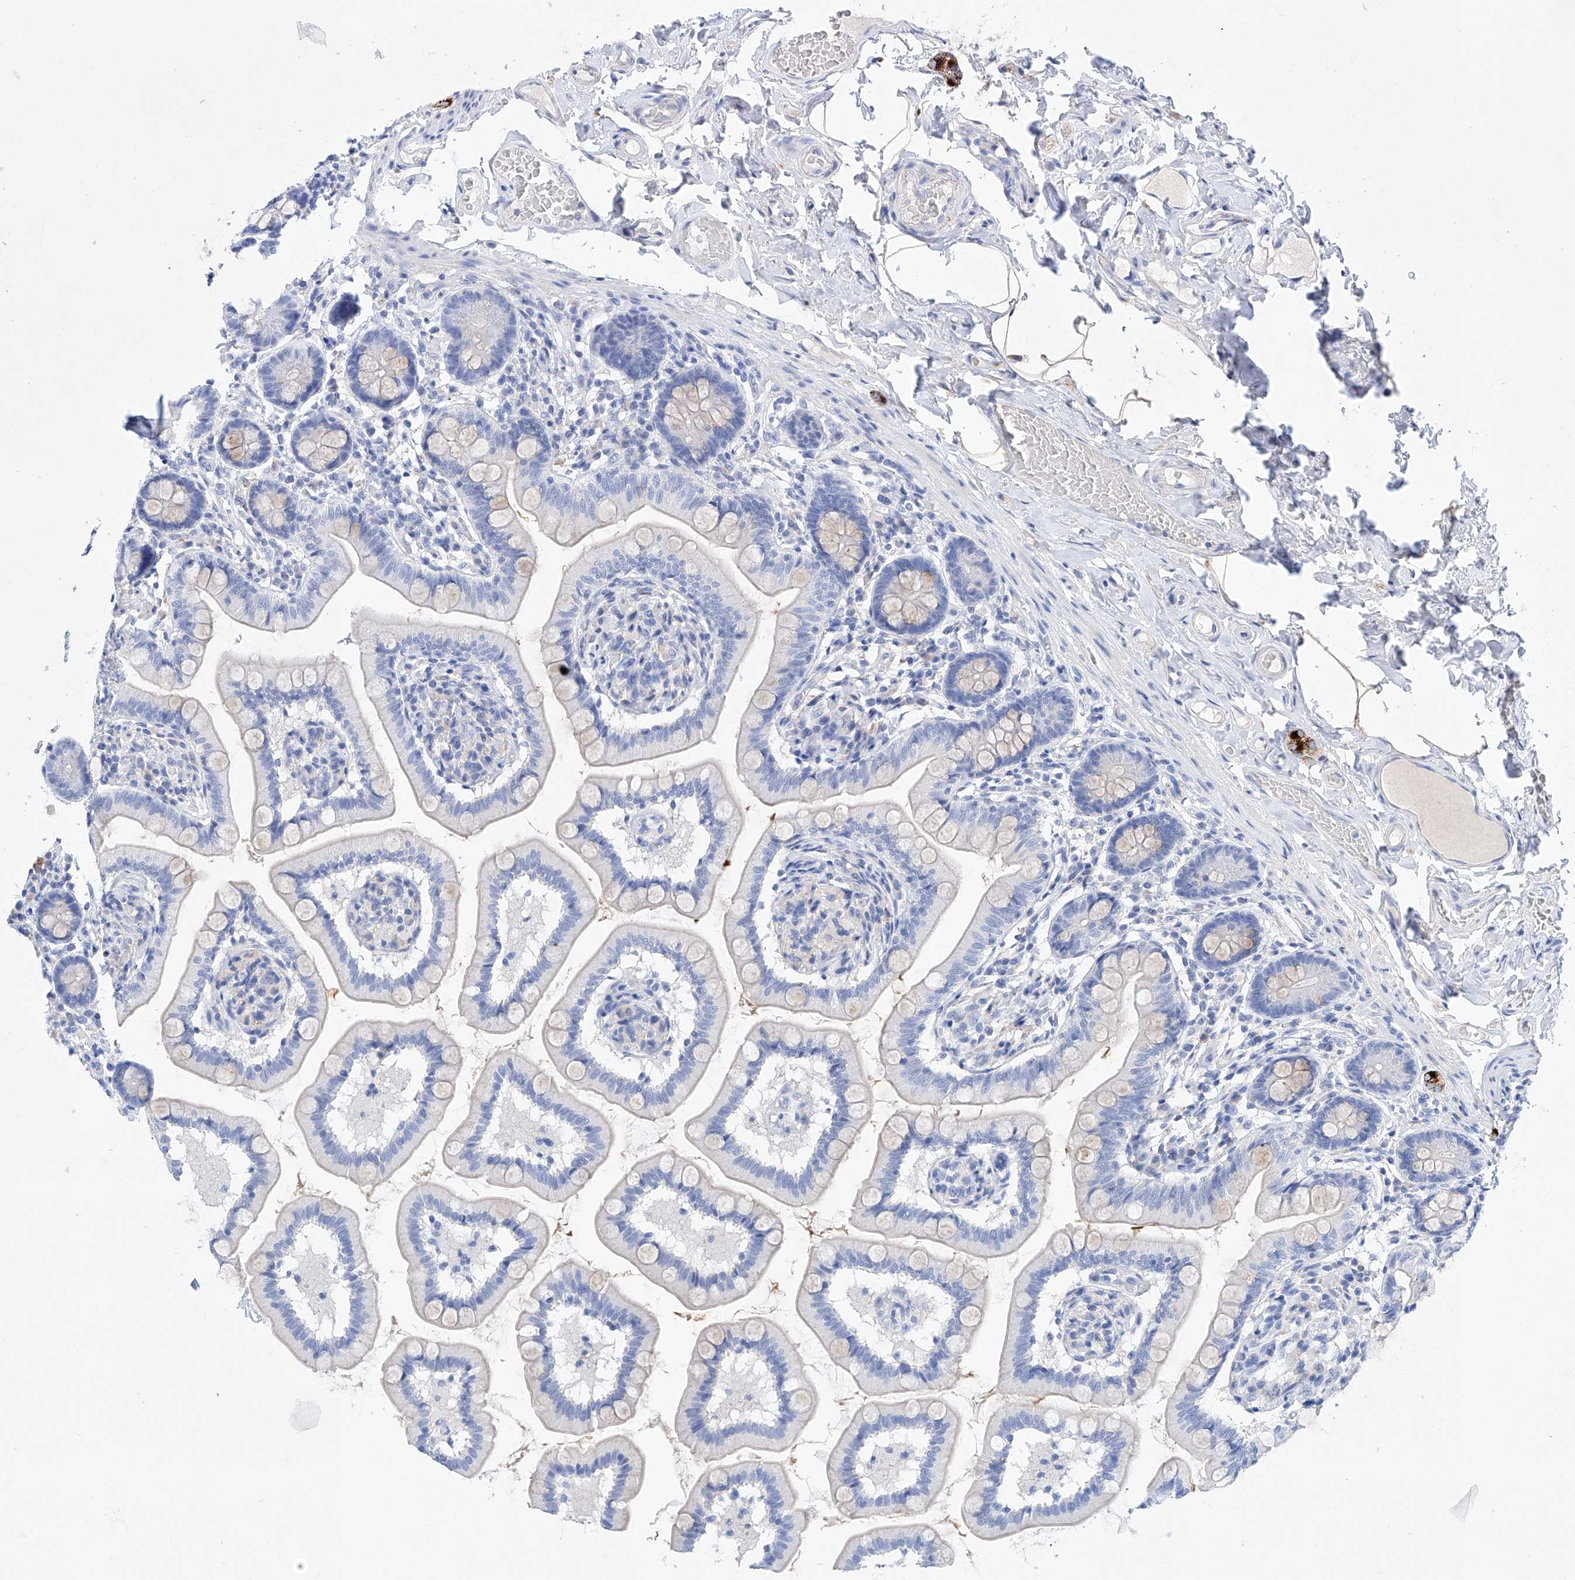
{"staining": {"intensity": "weak", "quantity": "<25%", "location": "cytoplasmic/membranous"}, "tissue": "small intestine", "cell_type": "Glandular cells", "image_type": "normal", "snomed": [{"axis": "morphology", "description": "Normal tissue, NOS"}, {"axis": "topography", "description": "Small intestine"}], "caption": "This is a image of immunohistochemistry staining of normal small intestine, which shows no expression in glandular cells.", "gene": "LURAP1", "patient": {"sex": "female", "age": 64}}